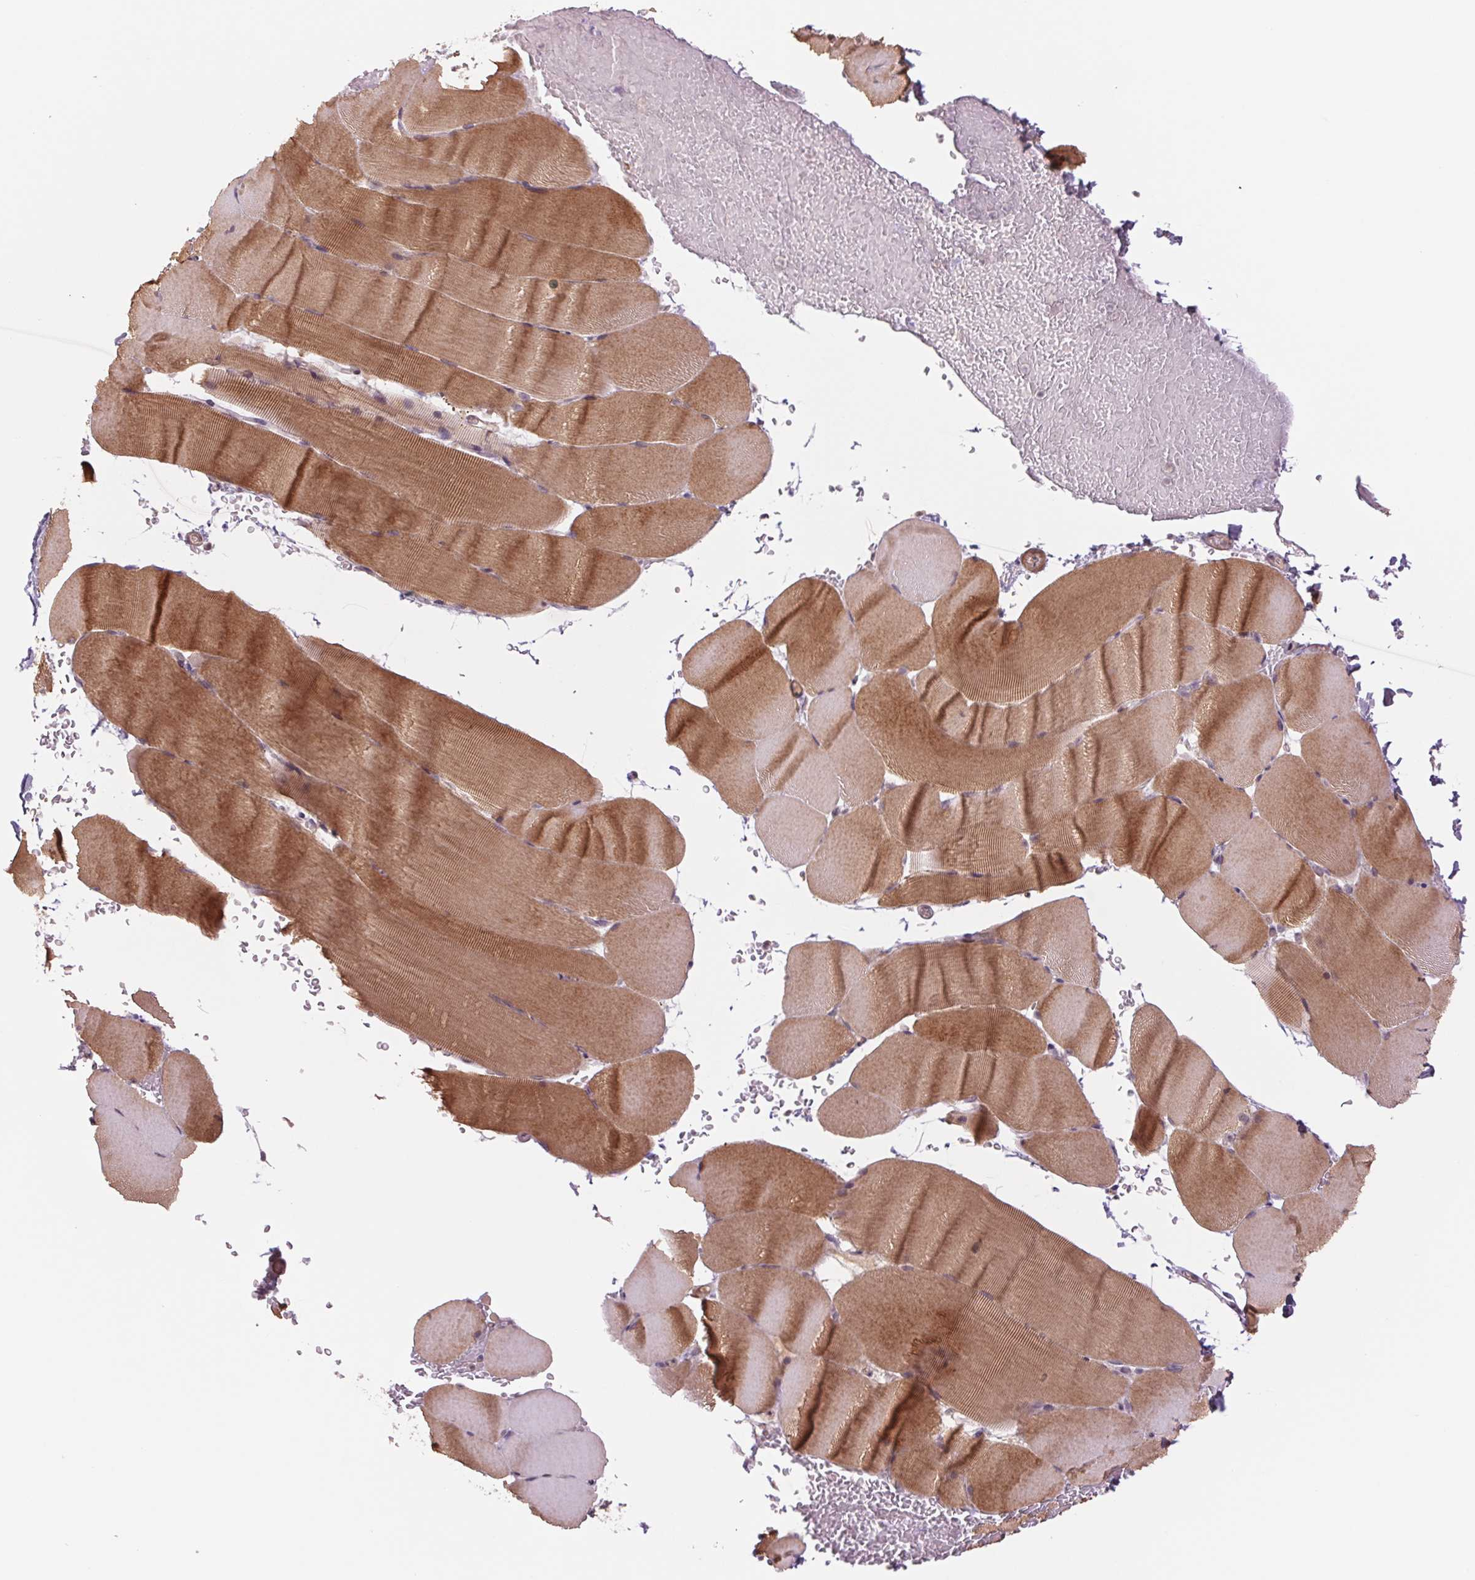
{"staining": {"intensity": "moderate", "quantity": "25%-75%", "location": "cytoplasmic/membranous"}, "tissue": "skeletal muscle", "cell_type": "Myocytes", "image_type": "normal", "snomed": [{"axis": "morphology", "description": "Normal tissue, NOS"}, {"axis": "topography", "description": "Skeletal muscle"}], "caption": "An immunohistochemistry (IHC) image of benign tissue is shown. Protein staining in brown labels moderate cytoplasmic/membranous positivity in skeletal muscle within myocytes. The staining was performed using DAB (3,3'-diaminobenzidine) to visualize the protein expression in brown, while the nuclei were stained in blue with hematoxylin (Magnification: 20x).", "gene": "PPIAL4A", "patient": {"sex": "female", "age": 37}}